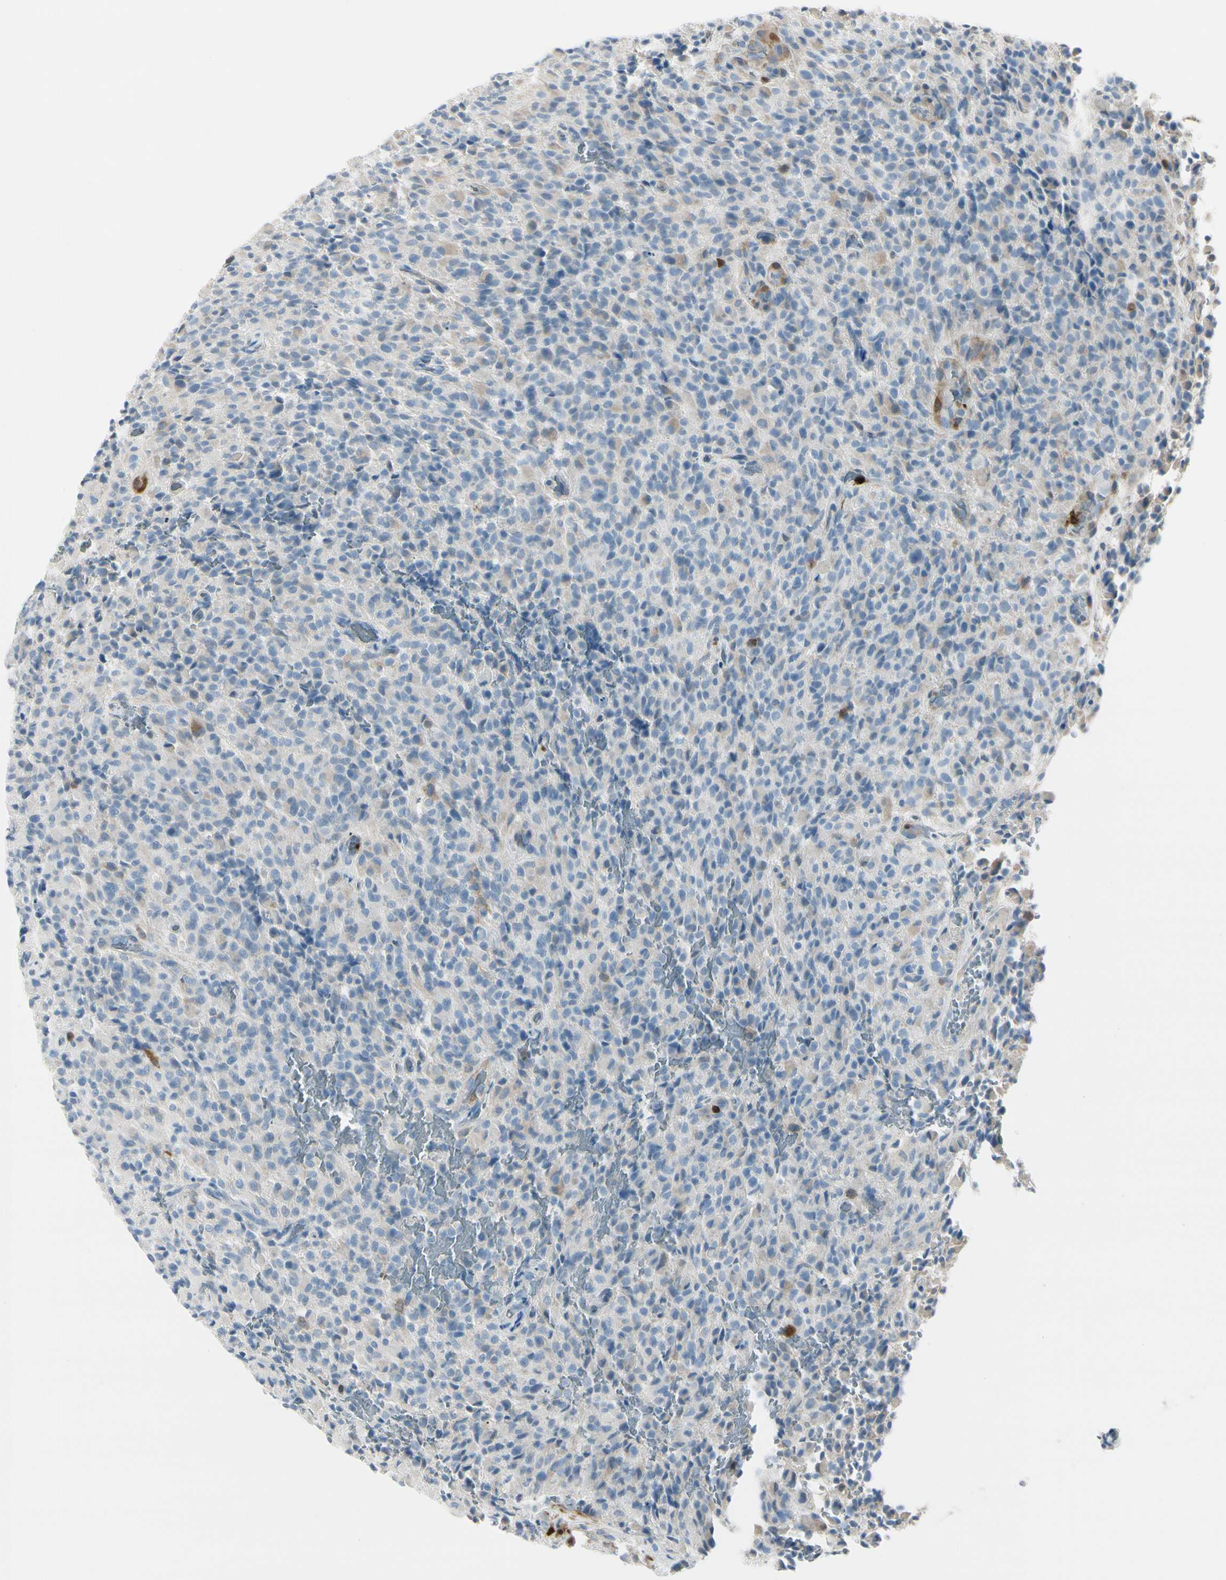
{"staining": {"intensity": "negative", "quantity": "none", "location": "none"}, "tissue": "glioma", "cell_type": "Tumor cells", "image_type": "cancer", "snomed": [{"axis": "morphology", "description": "Glioma, malignant, High grade"}, {"axis": "topography", "description": "Brain"}], "caption": "Immunohistochemical staining of malignant high-grade glioma exhibits no significant staining in tumor cells.", "gene": "TRAF1", "patient": {"sex": "male", "age": 71}}